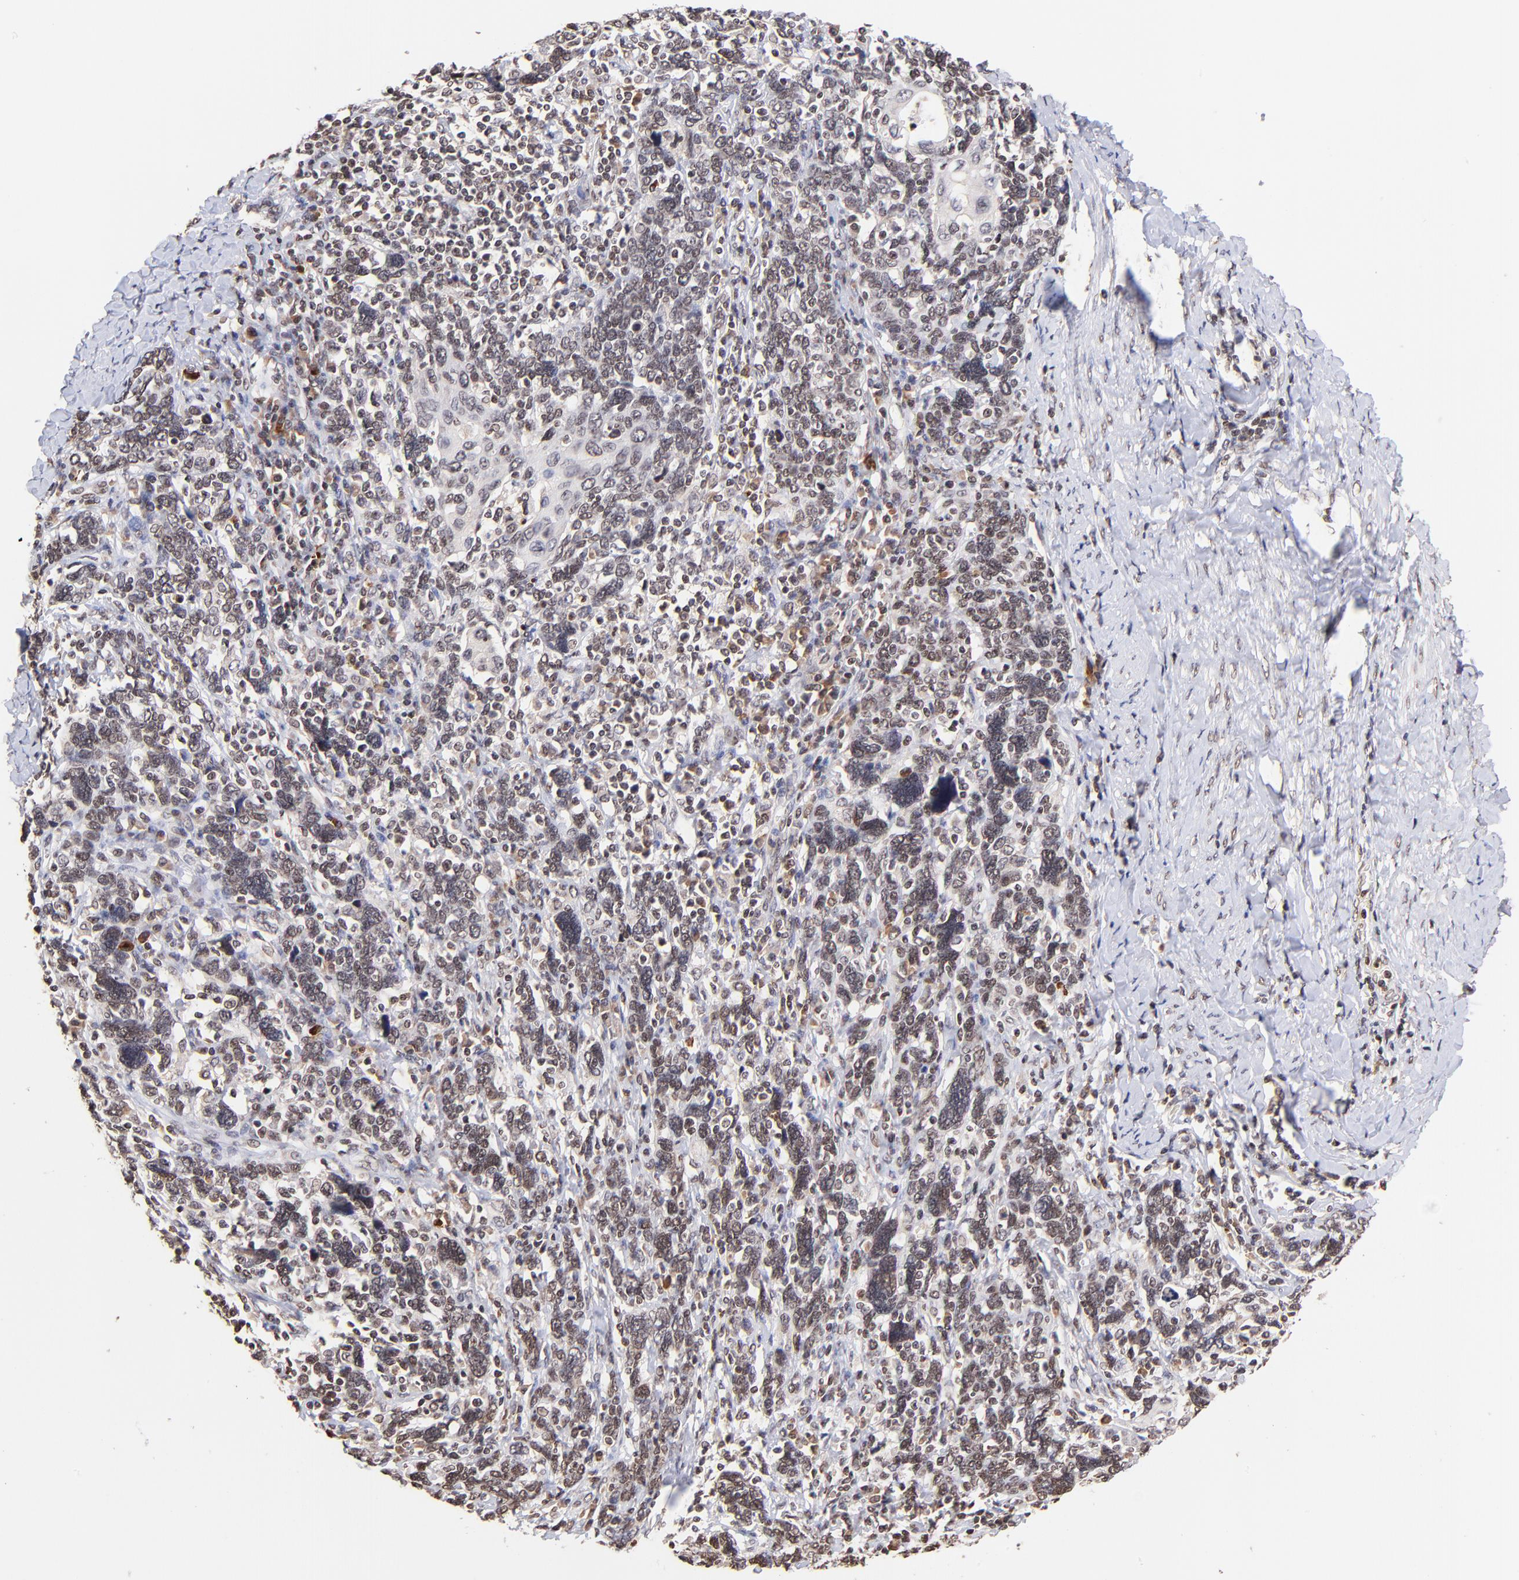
{"staining": {"intensity": "moderate", "quantity": ">75%", "location": "nuclear"}, "tissue": "cervical cancer", "cell_type": "Tumor cells", "image_type": "cancer", "snomed": [{"axis": "morphology", "description": "Squamous cell carcinoma, NOS"}, {"axis": "topography", "description": "Cervix"}], "caption": "Cervical cancer tissue exhibits moderate nuclear positivity in about >75% of tumor cells Ihc stains the protein of interest in brown and the nuclei are stained blue.", "gene": "WDR25", "patient": {"sex": "female", "age": 41}}